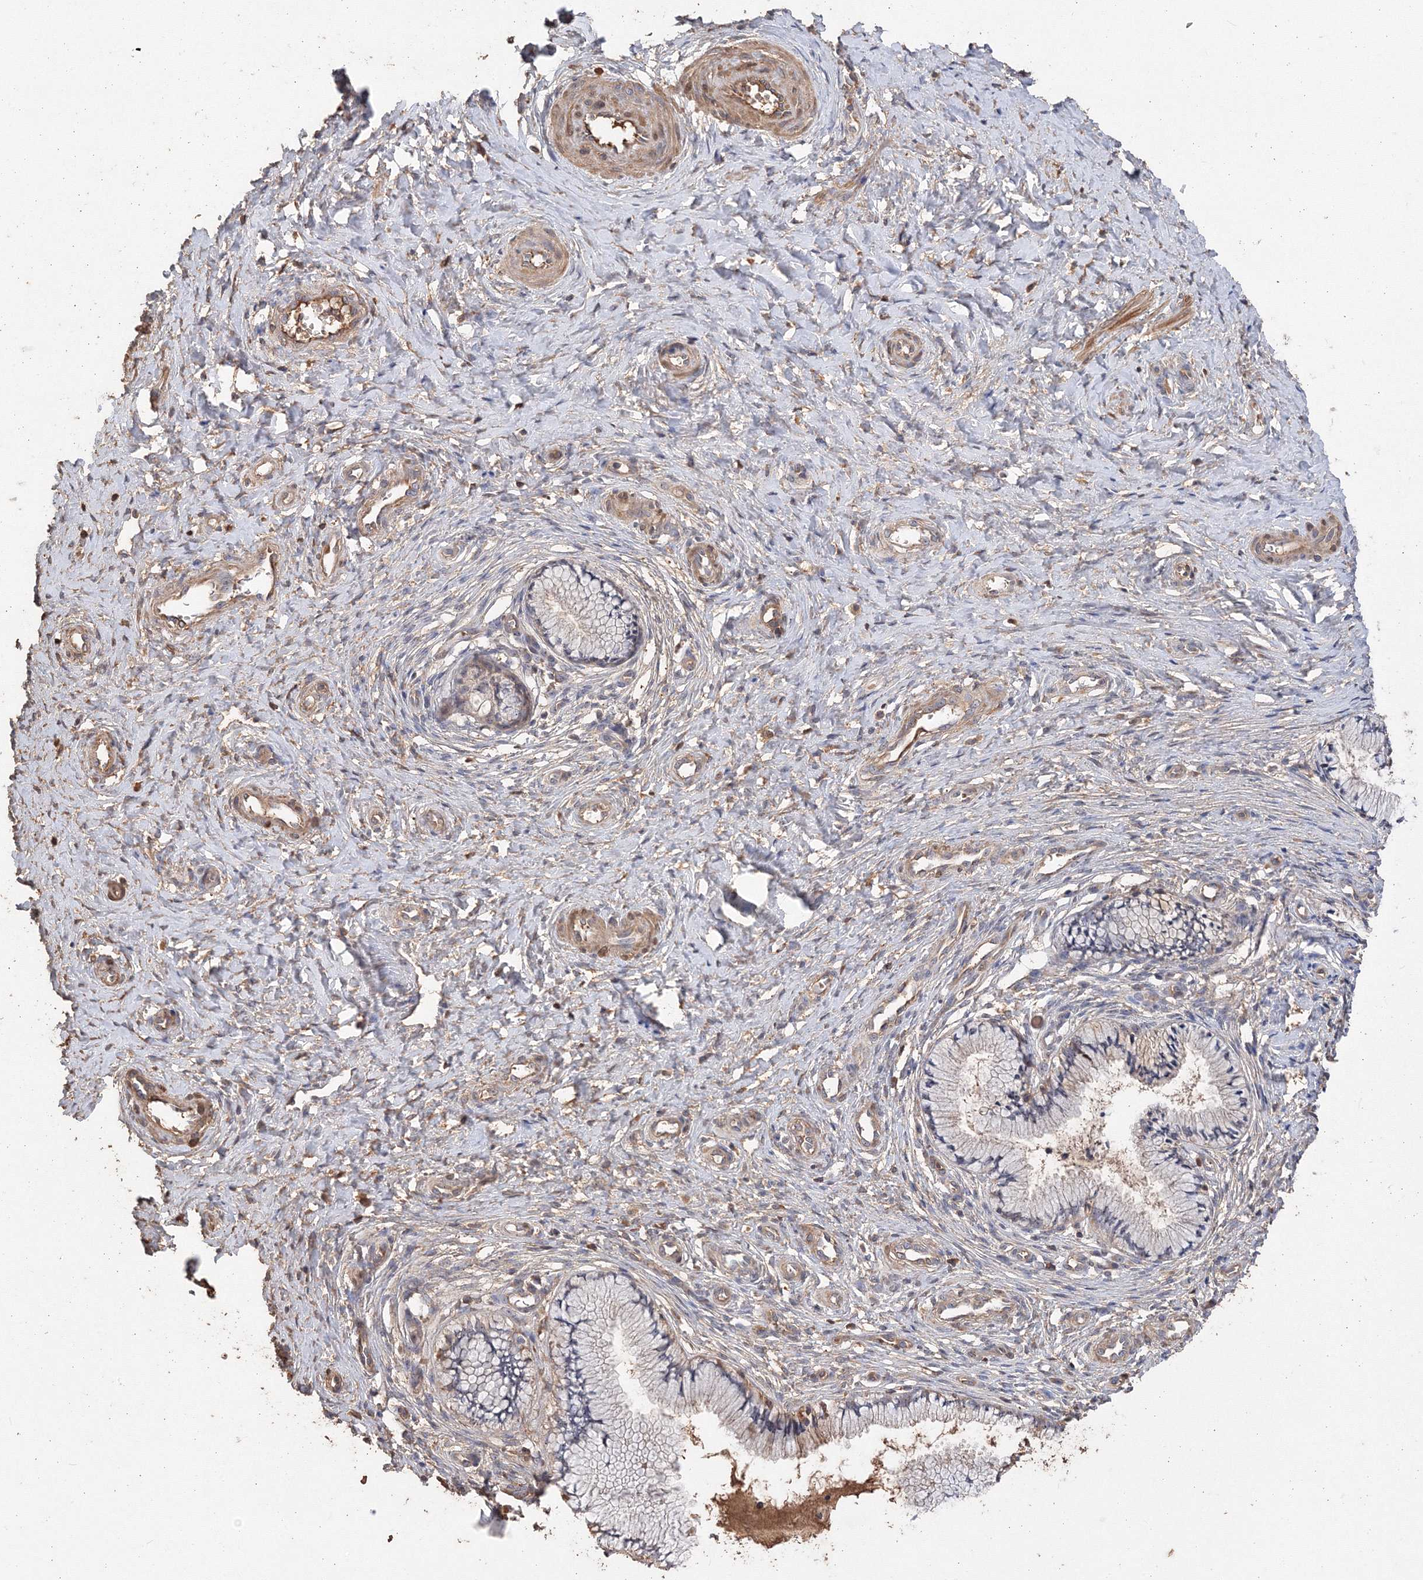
{"staining": {"intensity": "weak", "quantity": "<25%", "location": "cytoplasmic/membranous"}, "tissue": "cervix", "cell_type": "Glandular cells", "image_type": "normal", "snomed": [{"axis": "morphology", "description": "Normal tissue, NOS"}, {"axis": "topography", "description": "Cervix"}], "caption": "This is a histopathology image of IHC staining of benign cervix, which shows no expression in glandular cells.", "gene": "GRINA", "patient": {"sex": "female", "age": 36}}